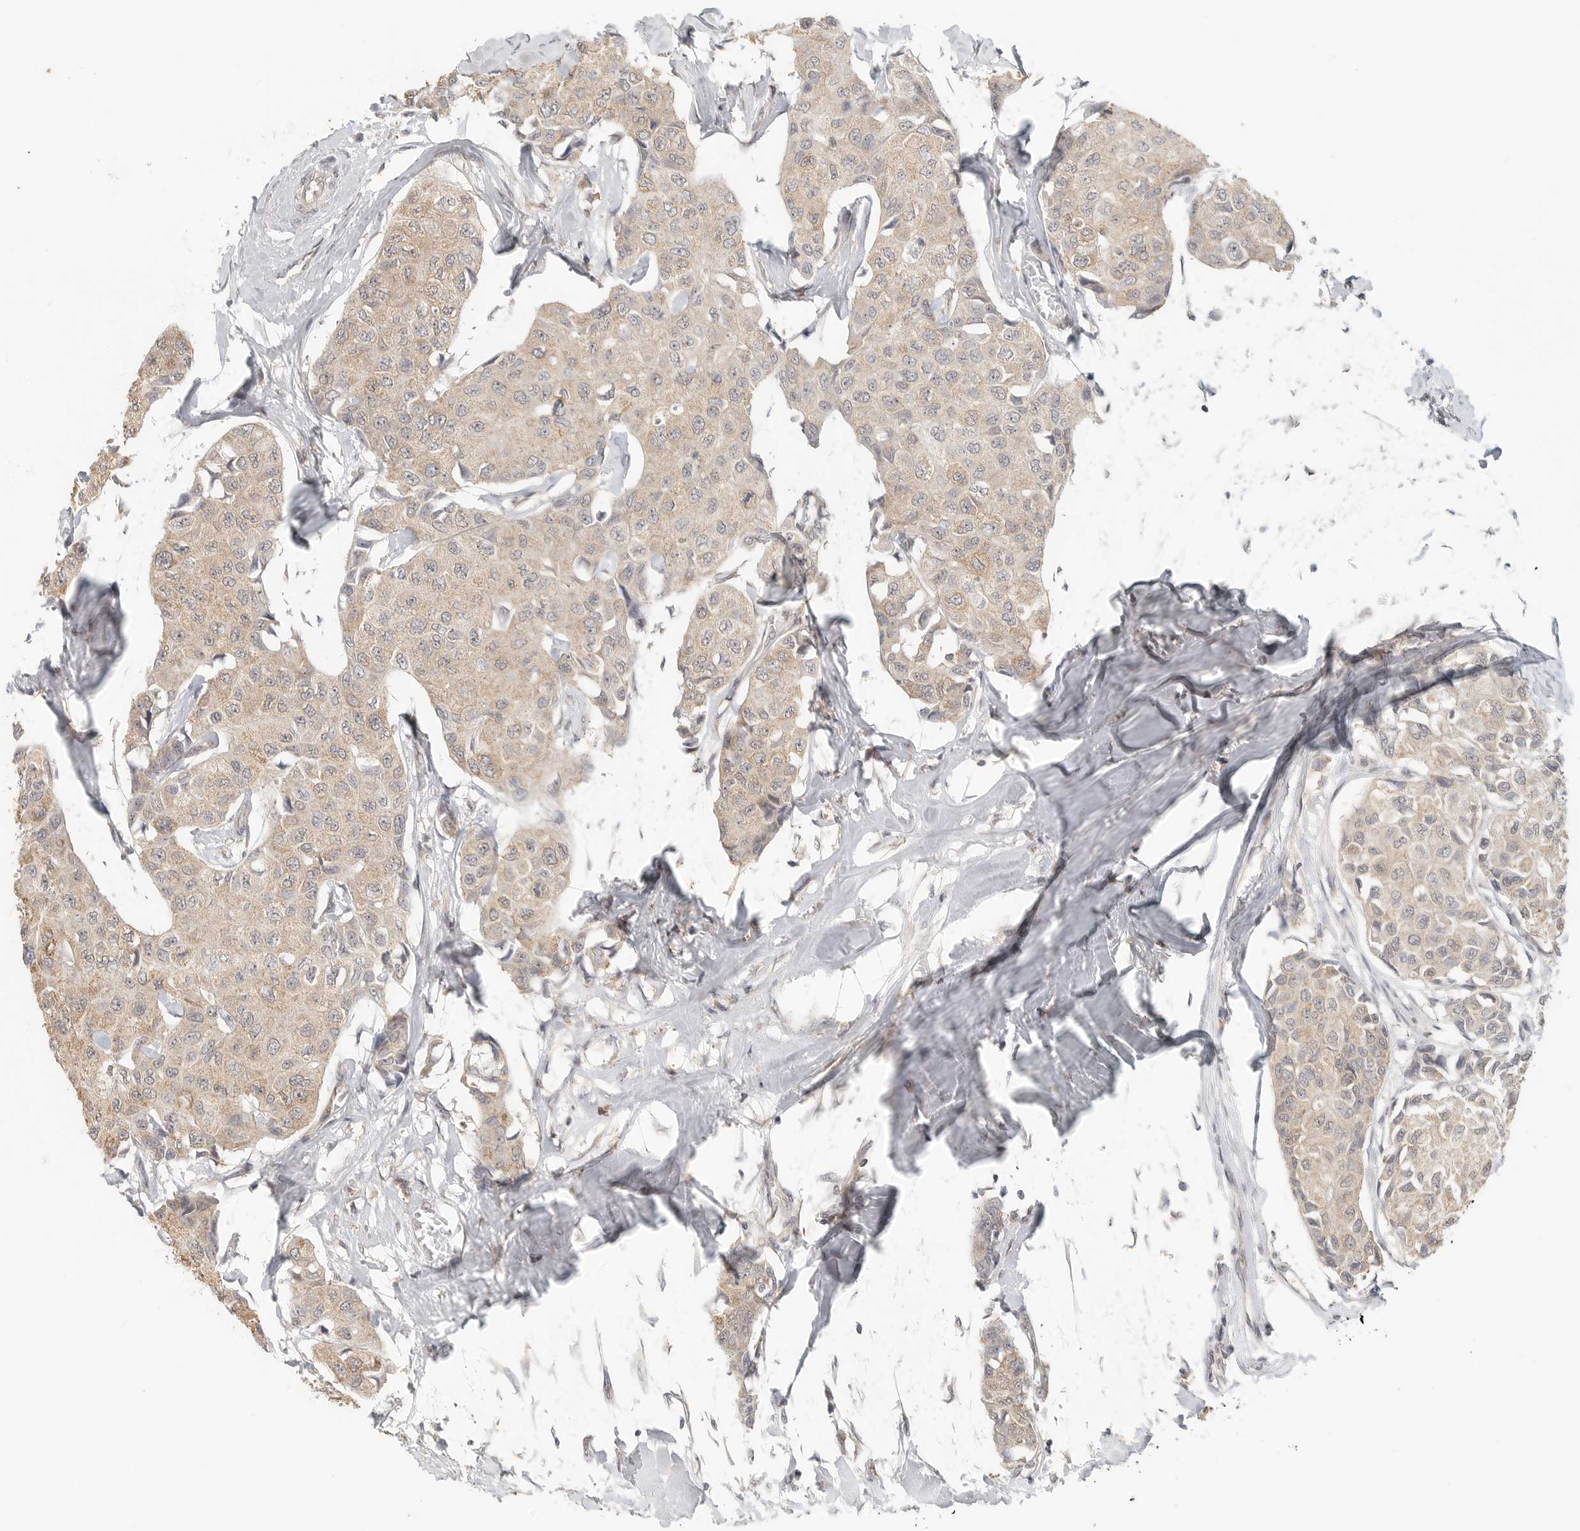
{"staining": {"intensity": "weak", "quantity": ">75%", "location": "cytoplasmic/membranous"}, "tissue": "breast cancer", "cell_type": "Tumor cells", "image_type": "cancer", "snomed": [{"axis": "morphology", "description": "Duct carcinoma"}, {"axis": "topography", "description": "Breast"}], "caption": "Tumor cells exhibit low levels of weak cytoplasmic/membranous positivity in approximately >75% of cells in human breast cancer.", "gene": "HDAC6", "patient": {"sex": "female", "age": 80}}